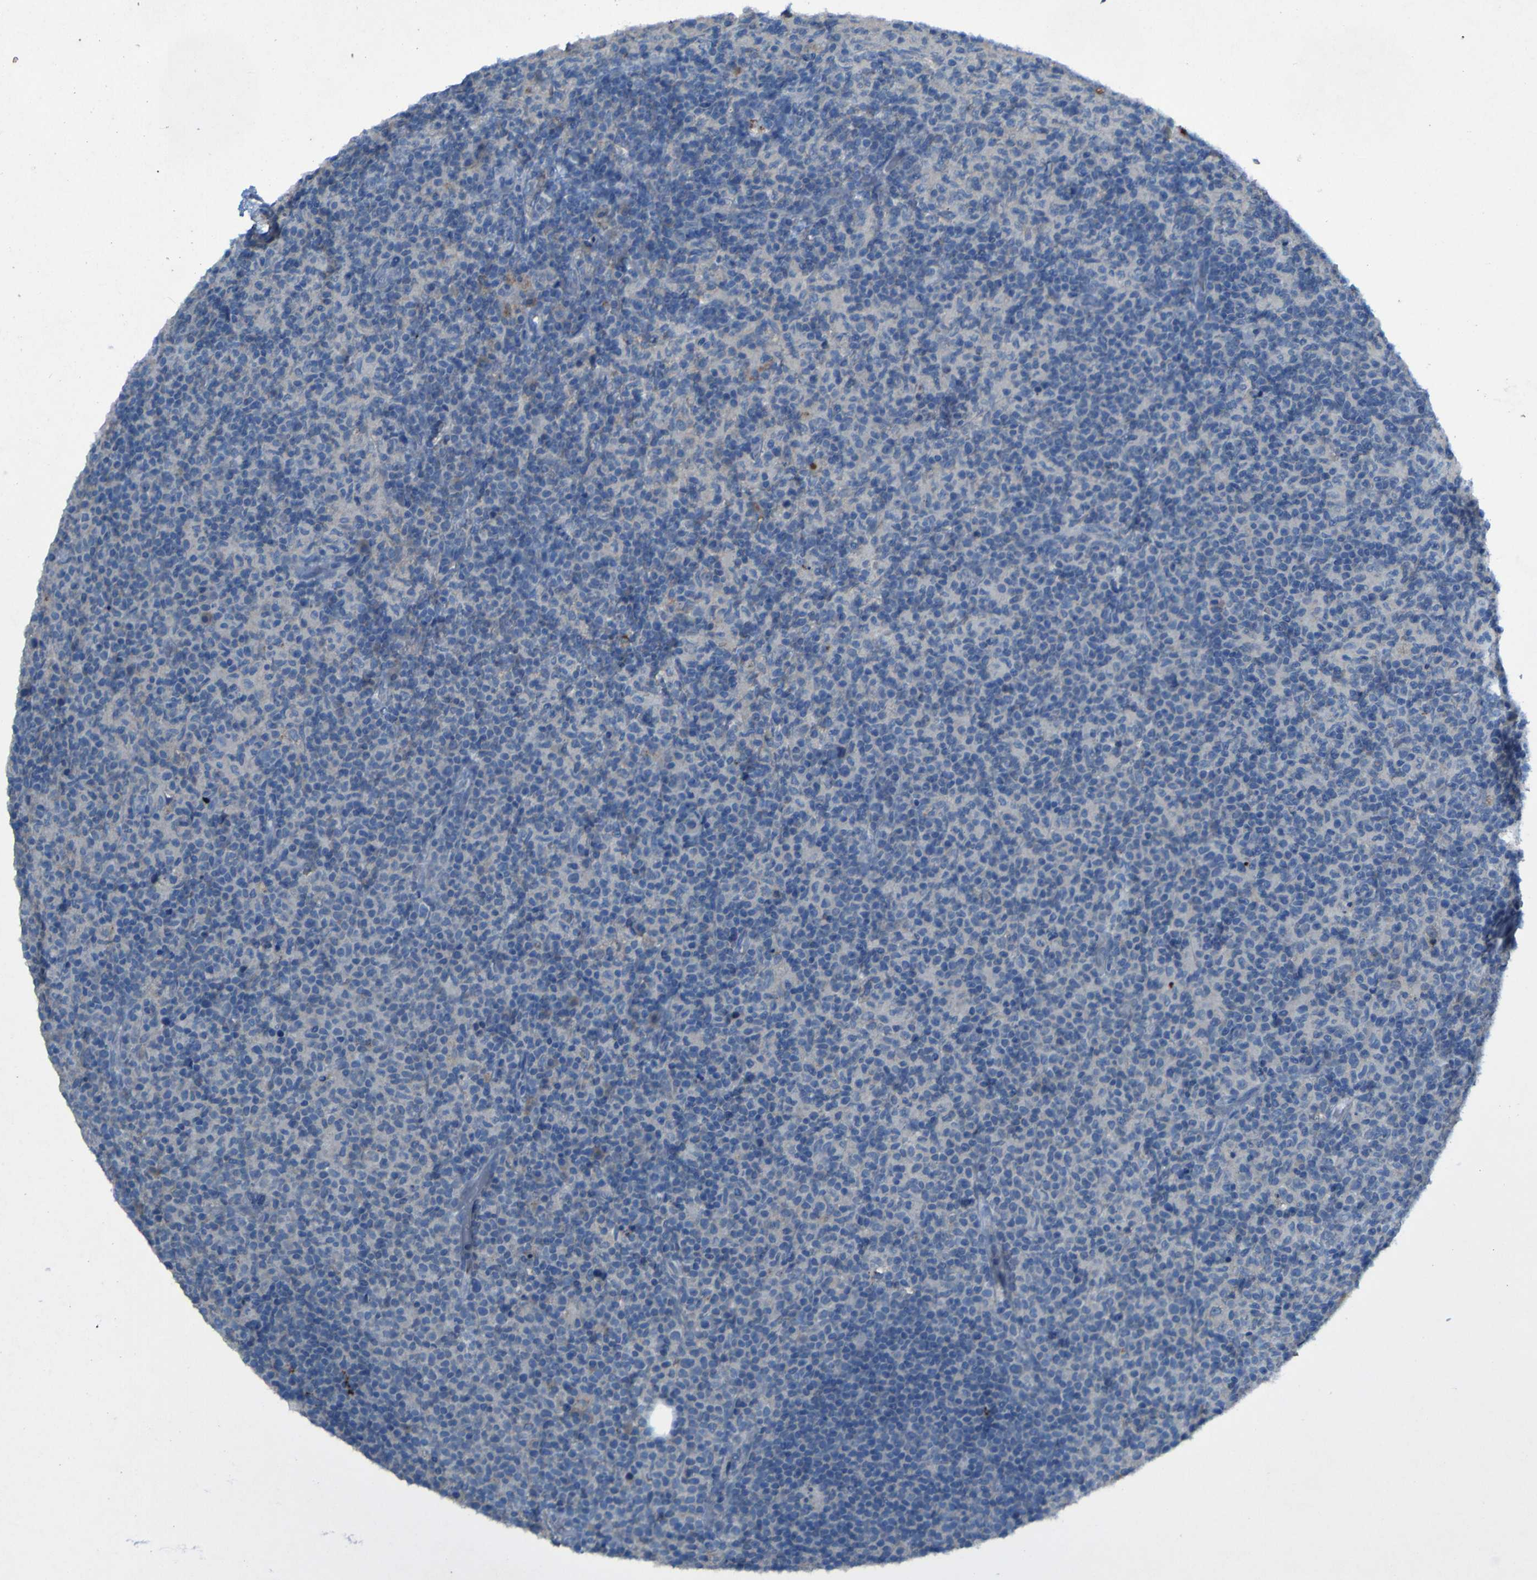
{"staining": {"intensity": "negative", "quantity": "none", "location": "none"}, "tissue": "lymph node", "cell_type": "Germinal center cells", "image_type": "normal", "snomed": [{"axis": "morphology", "description": "Normal tissue, NOS"}, {"axis": "morphology", "description": "Inflammation, NOS"}, {"axis": "topography", "description": "Lymph node"}], "caption": "Immunohistochemistry (IHC) of benign lymph node shows no expression in germinal center cells. (DAB (3,3'-diaminobenzidine) immunohistochemistry, high magnification).", "gene": "SGK2", "patient": {"sex": "male", "age": 55}}